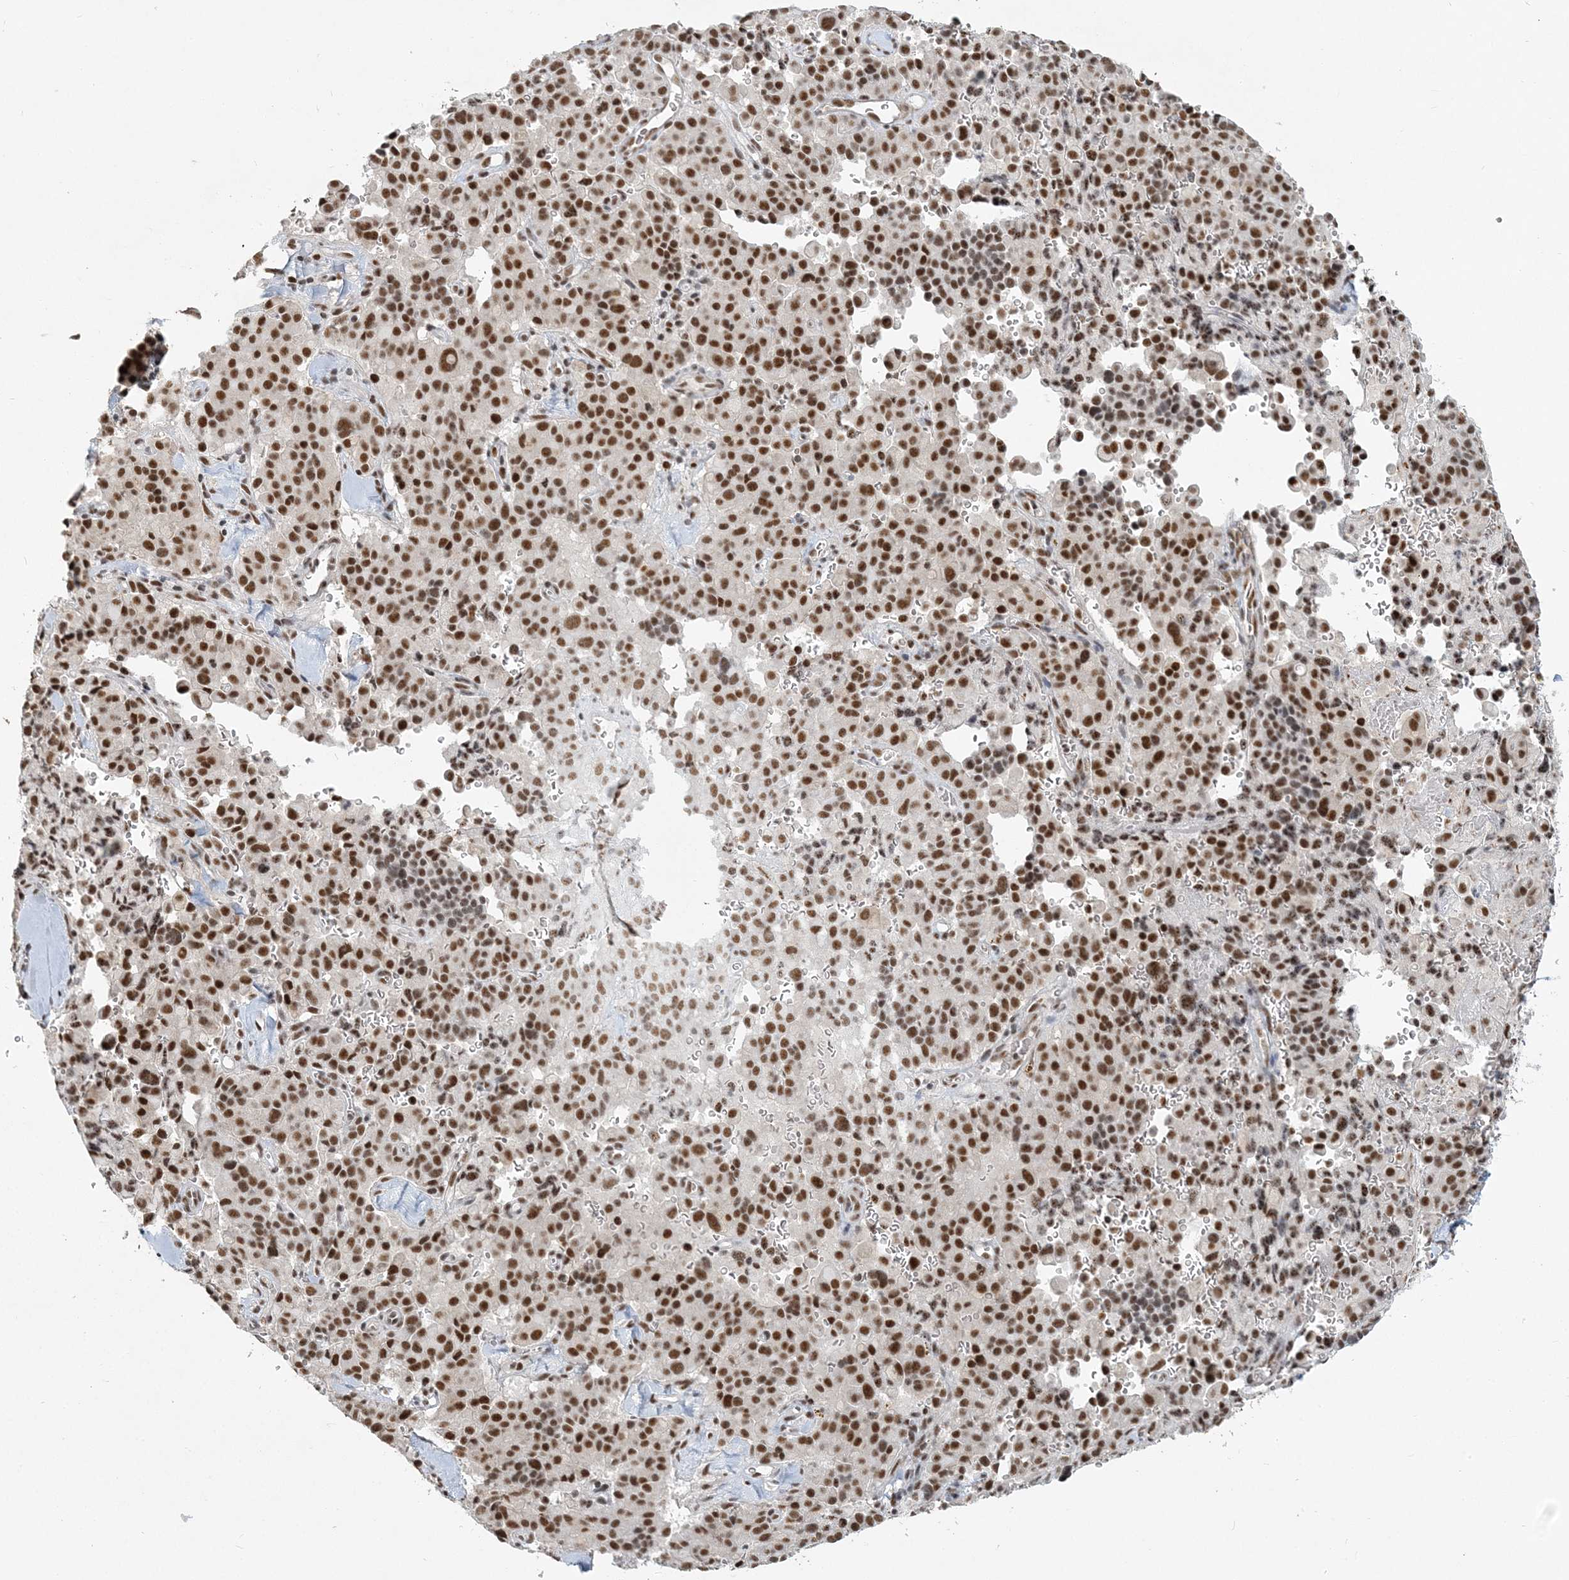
{"staining": {"intensity": "strong", "quantity": ">75%", "location": "nuclear"}, "tissue": "pancreatic cancer", "cell_type": "Tumor cells", "image_type": "cancer", "snomed": [{"axis": "morphology", "description": "Adenocarcinoma, NOS"}, {"axis": "topography", "description": "Pancreas"}], "caption": "DAB immunohistochemical staining of pancreatic cancer (adenocarcinoma) exhibits strong nuclear protein expression in about >75% of tumor cells.", "gene": "PLRG1", "patient": {"sex": "male", "age": 65}}